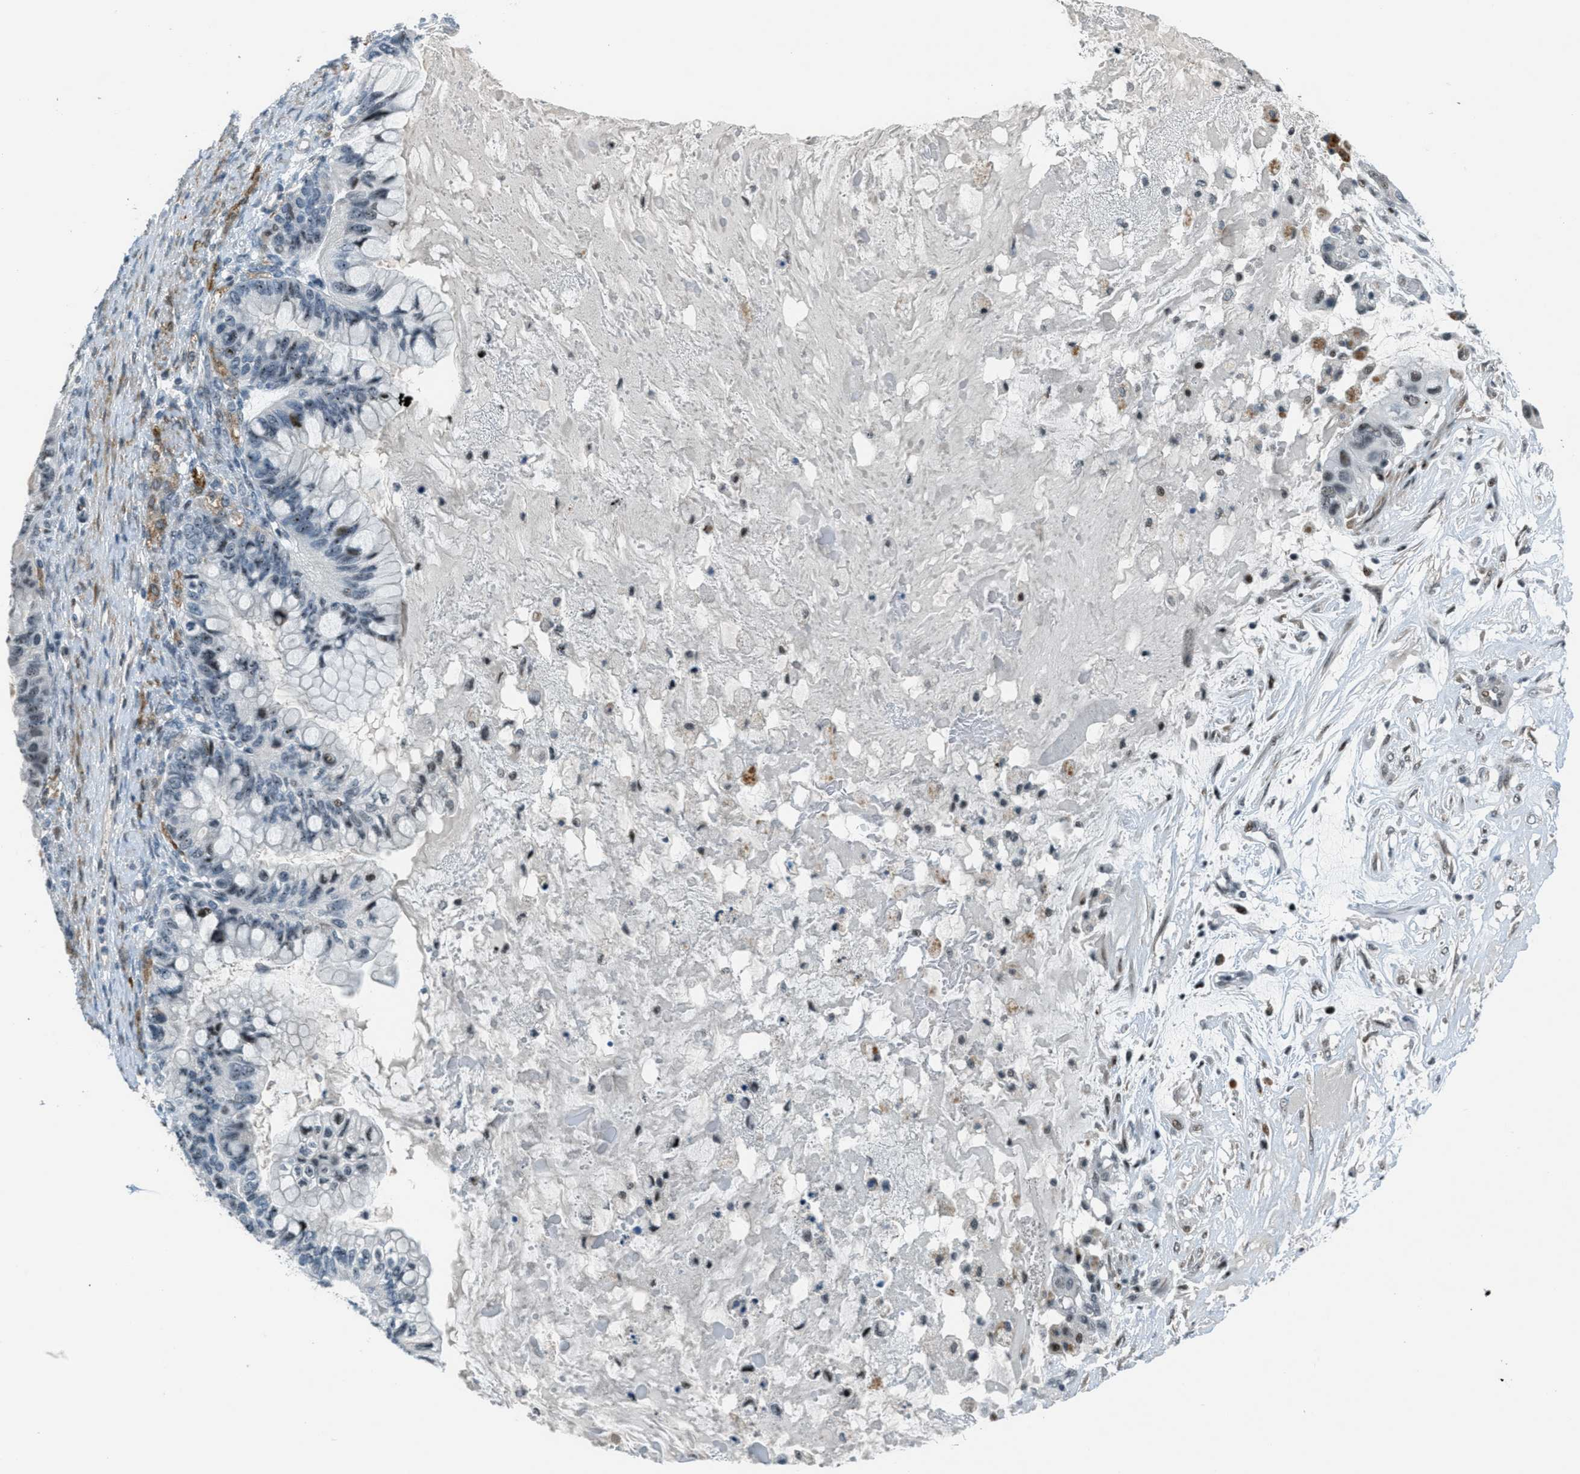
{"staining": {"intensity": "moderate", "quantity": "25%-75%", "location": "nuclear"}, "tissue": "ovarian cancer", "cell_type": "Tumor cells", "image_type": "cancer", "snomed": [{"axis": "morphology", "description": "Cystadenocarcinoma, mucinous, NOS"}, {"axis": "topography", "description": "Ovary"}], "caption": "The immunohistochemical stain labels moderate nuclear expression in tumor cells of ovarian mucinous cystadenocarcinoma tissue. (DAB (3,3'-diaminobenzidine) = brown stain, brightfield microscopy at high magnification).", "gene": "ZDHHC23", "patient": {"sex": "female", "age": 80}}